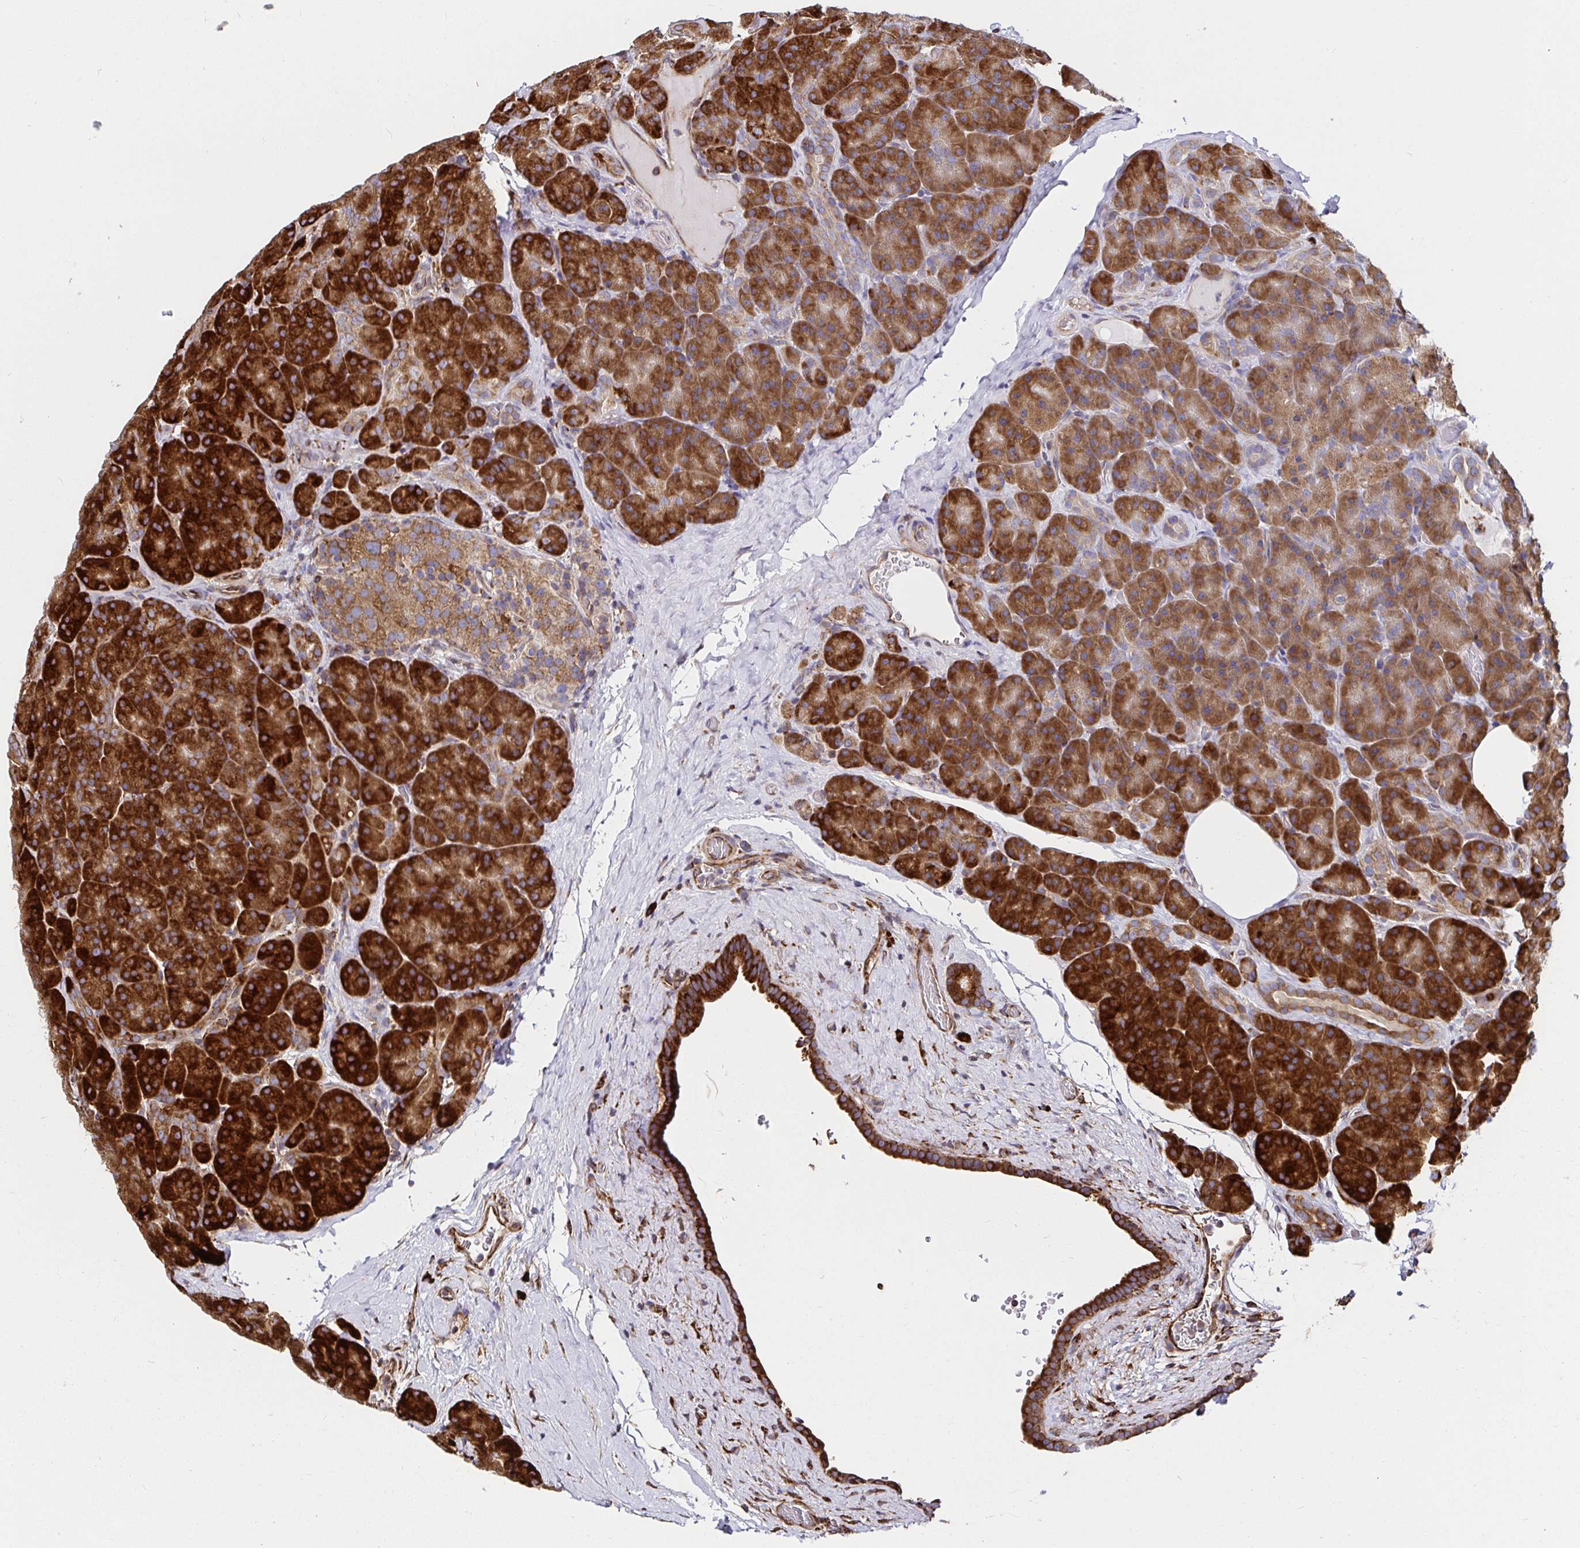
{"staining": {"intensity": "strong", "quantity": ">75%", "location": "cytoplasmic/membranous"}, "tissue": "pancreas", "cell_type": "Exocrine glandular cells", "image_type": "normal", "snomed": [{"axis": "morphology", "description": "Normal tissue, NOS"}, {"axis": "topography", "description": "Pancreas"}], "caption": "Strong cytoplasmic/membranous staining for a protein is present in about >75% of exocrine glandular cells of normal pancreas using immunohistochemistry (IHC).", "gene": "SMYD3", "patient": {"sex": "male", "age": 57}}